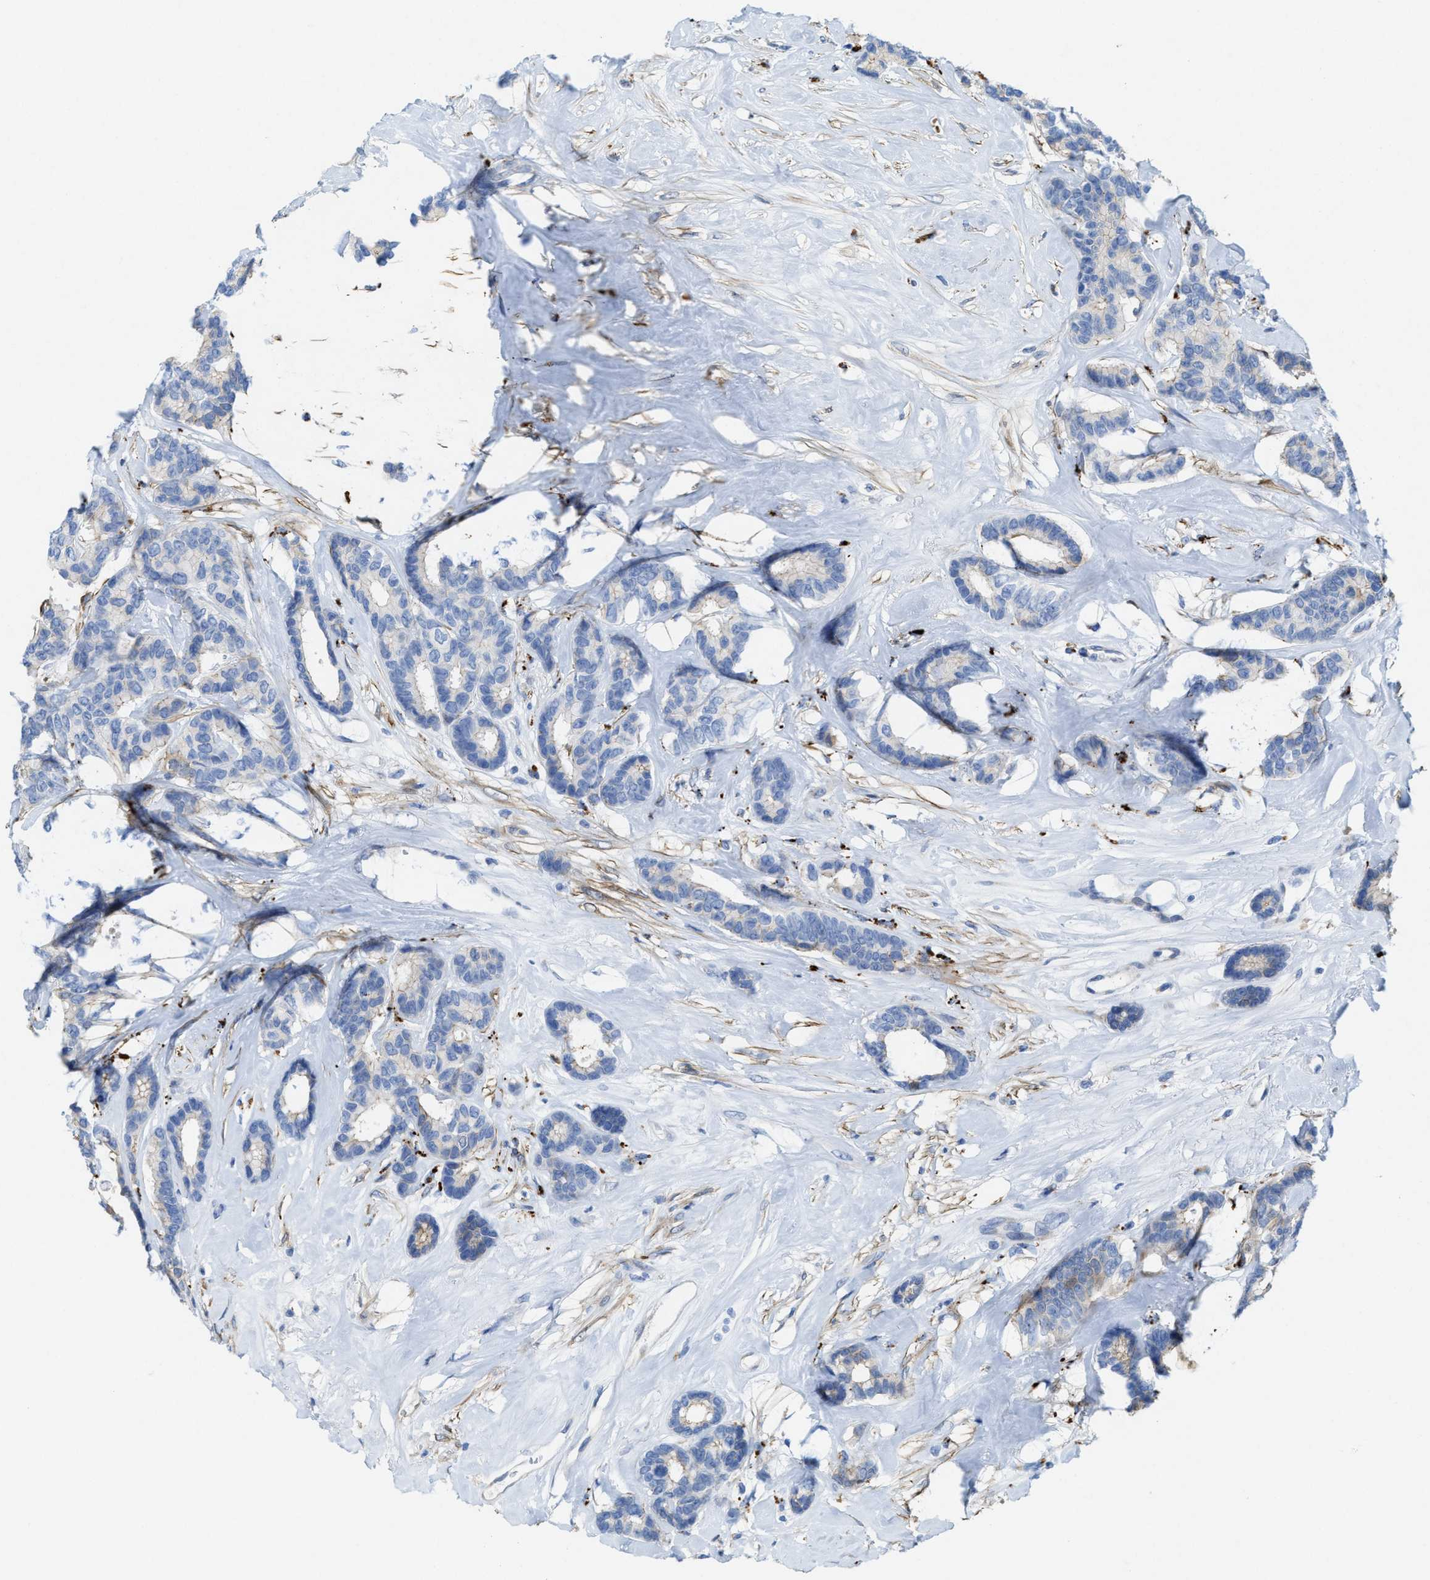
{"staining": {"intensity": "negative", "quantity": "none", "location": "none"}, "tissue": "breast cancer", "cell_type": "Tumor cells", "image_type": "cancer", "snomed": [{"axis": "morphology", "description": "Duct carcinoma"}, {"axis": "topography", "description": "Breast"}], "caption": "Immunohistochemistry (IHC) photomicrograph of human breast intraductal carcinoma stained for a protein (brown), which shows no positivity in tumor cells.", "gene": "ASS1", "patient": {"sex": "female", "age": 87}}